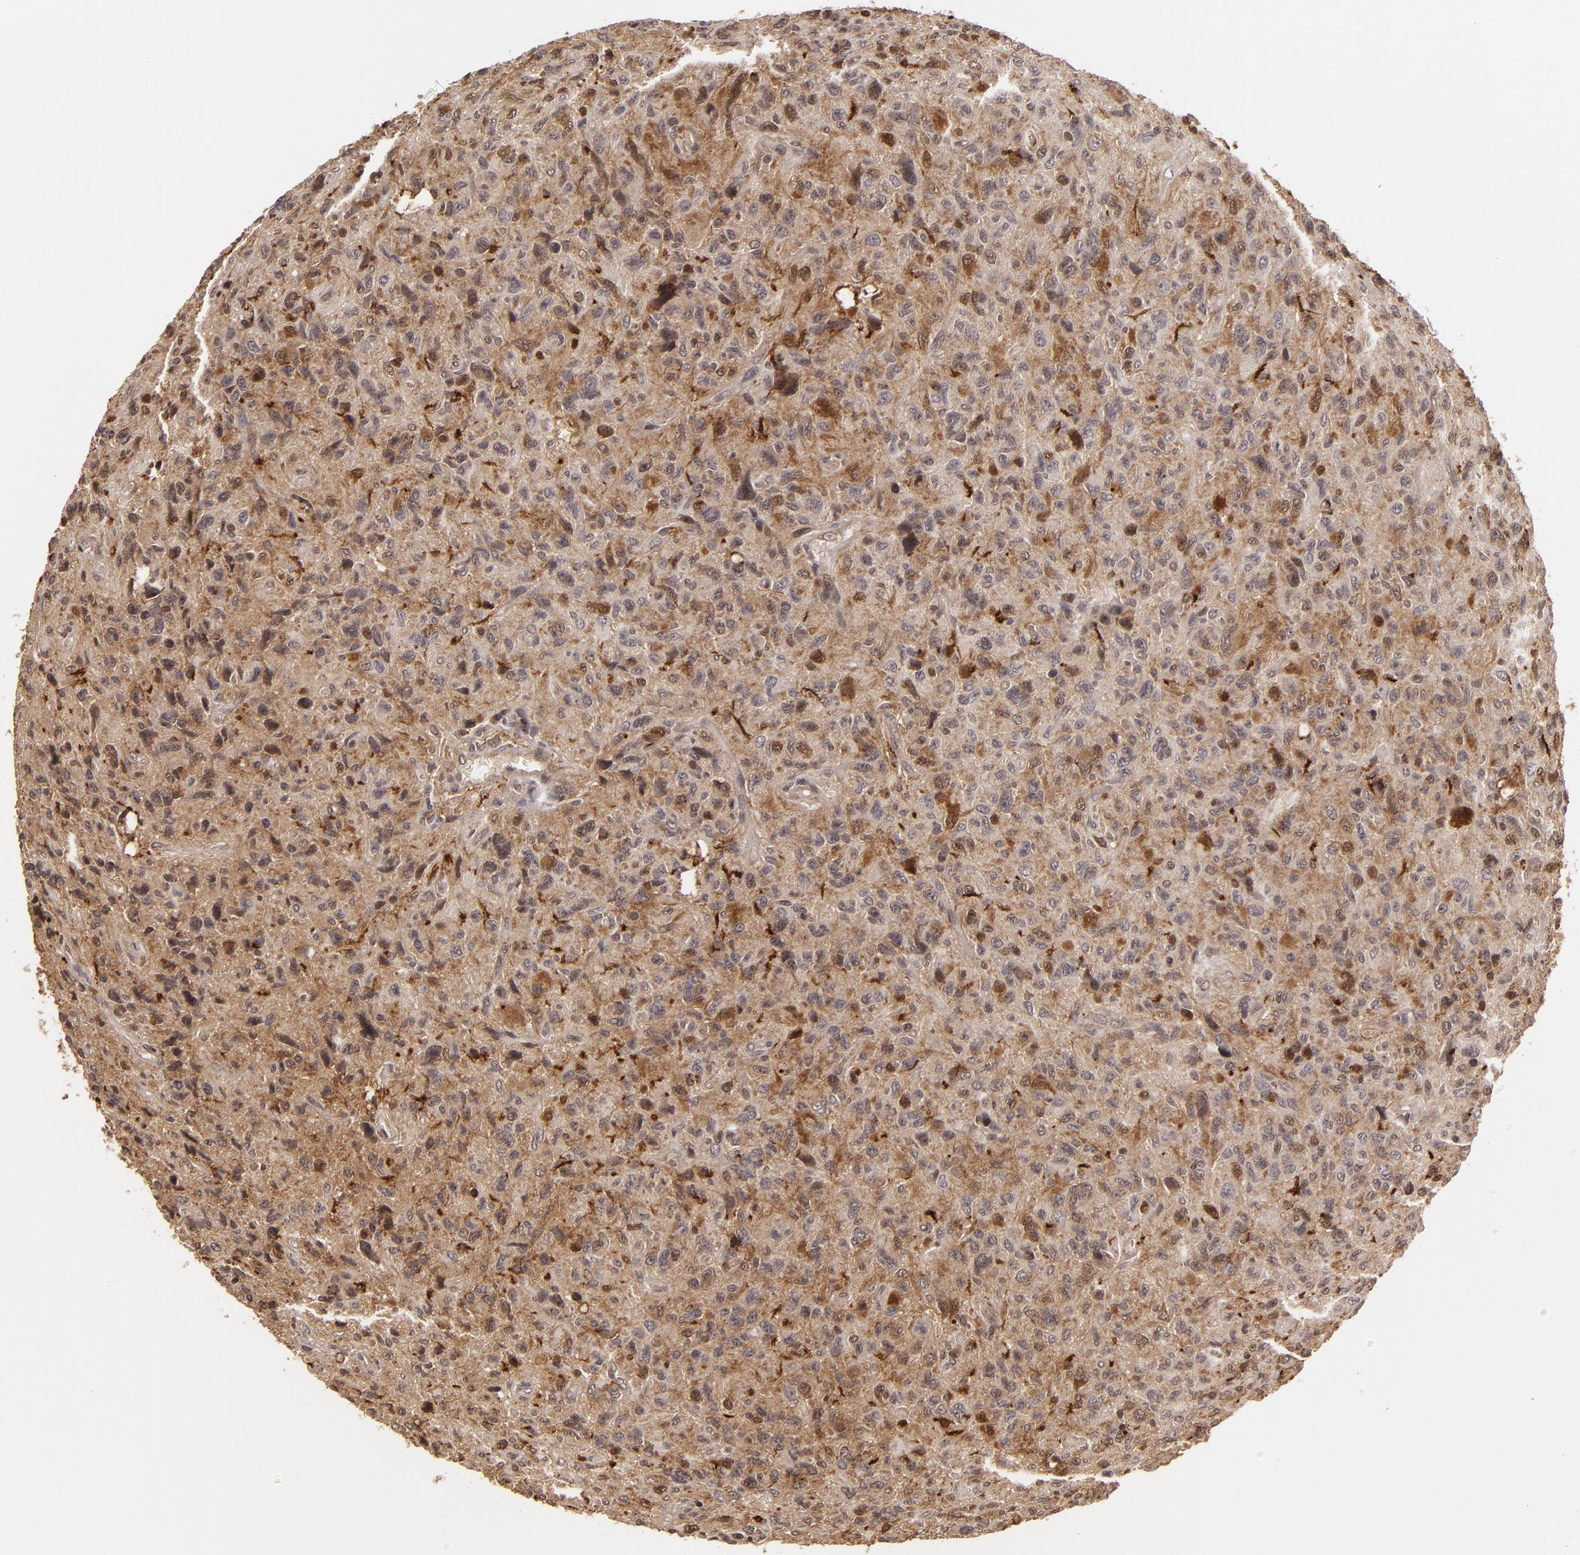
{"staining": {"intensity": "strong", "quantity": ">75%", "location": "cytoplasmic/membranous,nuclear"}, "tissue": "glioma", "cell_type": "Tumor cells", "image_type": "cancer", "snomed": [{"axis": "morphology", "description": "Glioma, malignant, High grade"}, {"axis": "topography", "description": "Brain"}], "caption": "Glioma was stained to show a protein in brown. There is high levels of strong cytoplasmic/membranous and nuclear staining in approximately >75% of tumor cells.", "gene": "ZBTB33", "patient": {"sex": "female", "age": 60}}